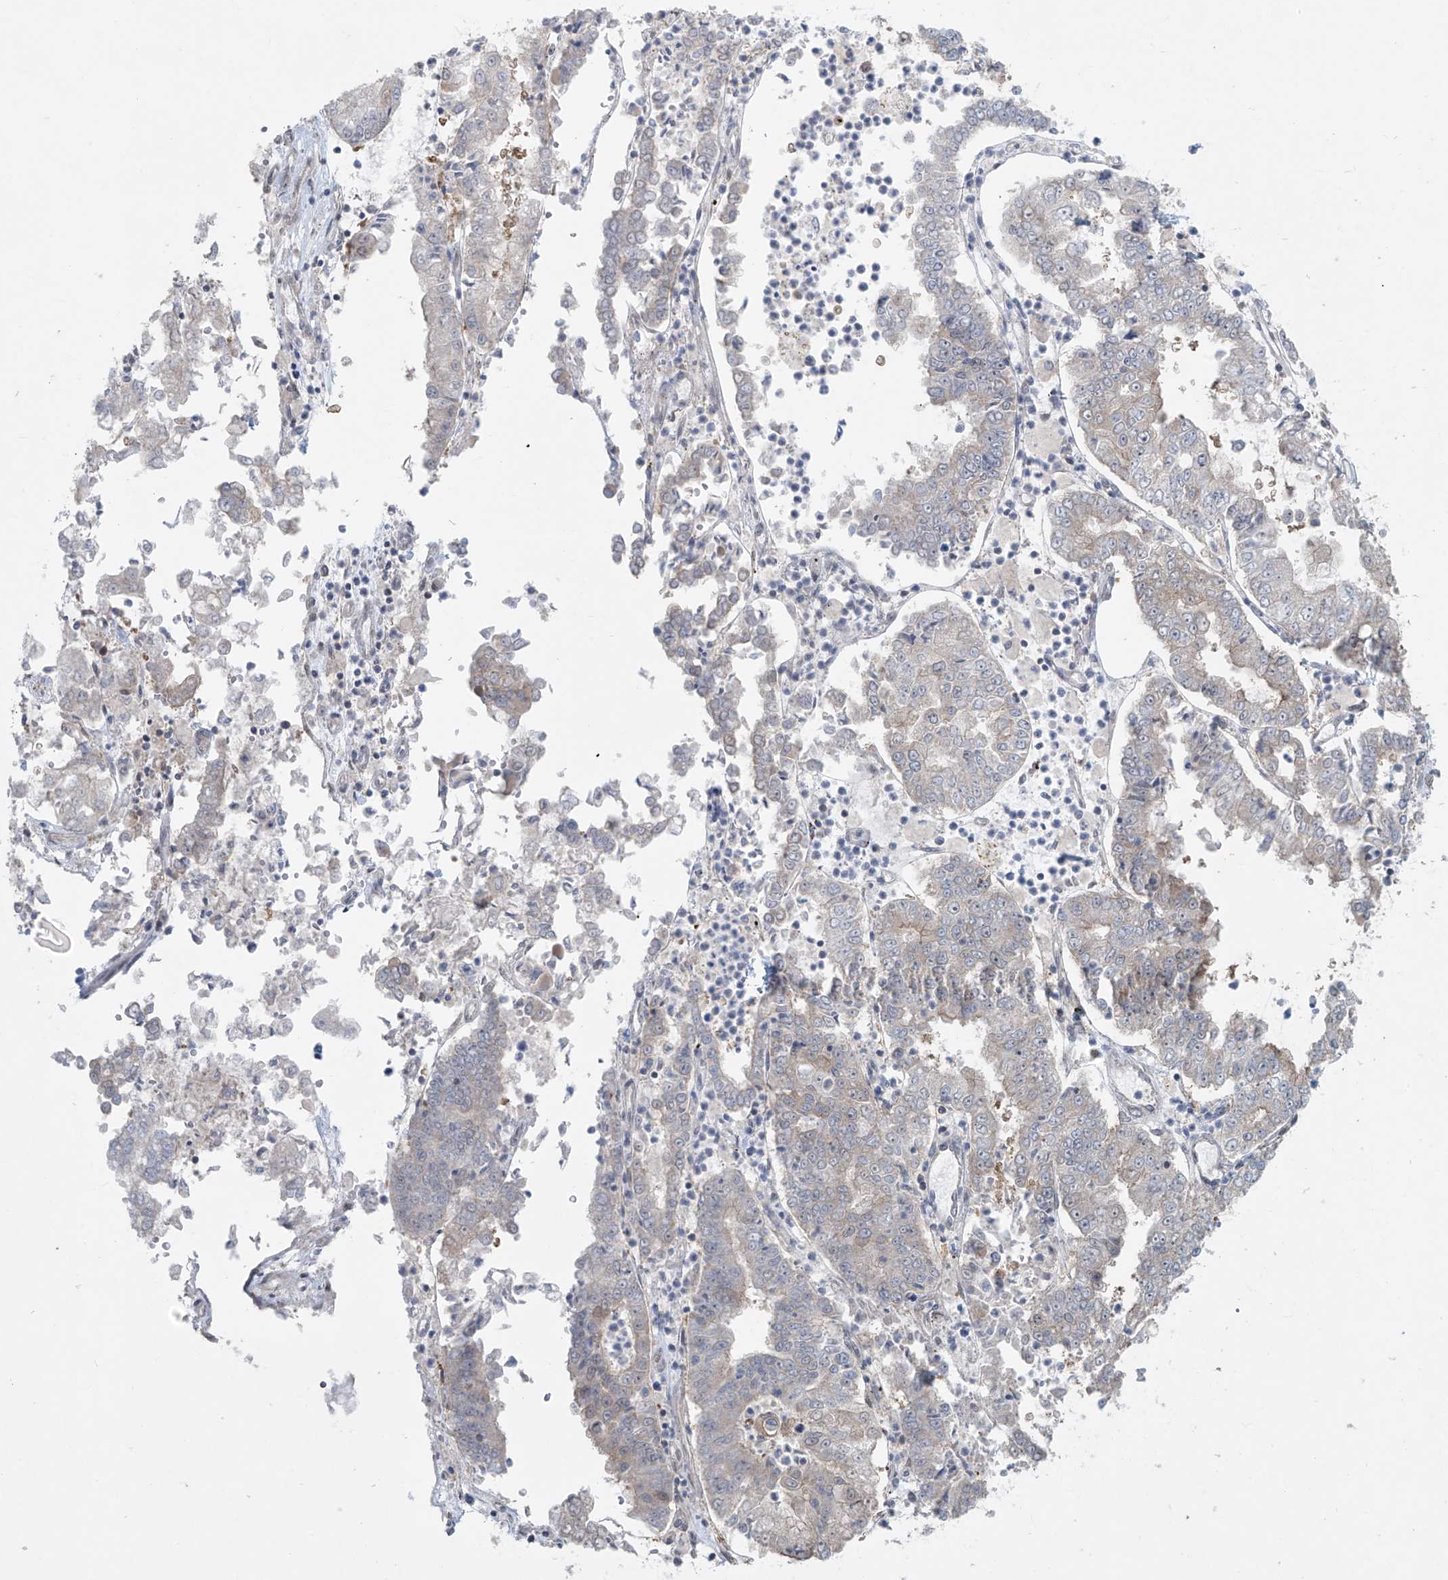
{"staining": {"intensity": "negative", "quantity": "none", "location": "none"}, "tissue": "stomach cancer", "cell_type": "Tumor cells", "image_type": "cancer", "snomed": [{"axis": "morphology", "description": "Adenocarcinoma, NOS"}, {"axis": "topography", "description": "Stomach"}], "caption": "A micrograph of human stomach cancer (adenocarcinoma) is negative for staining in tumor cells.", "gene": "PPAT", "patient": {"sex": "male", "age": 76}}